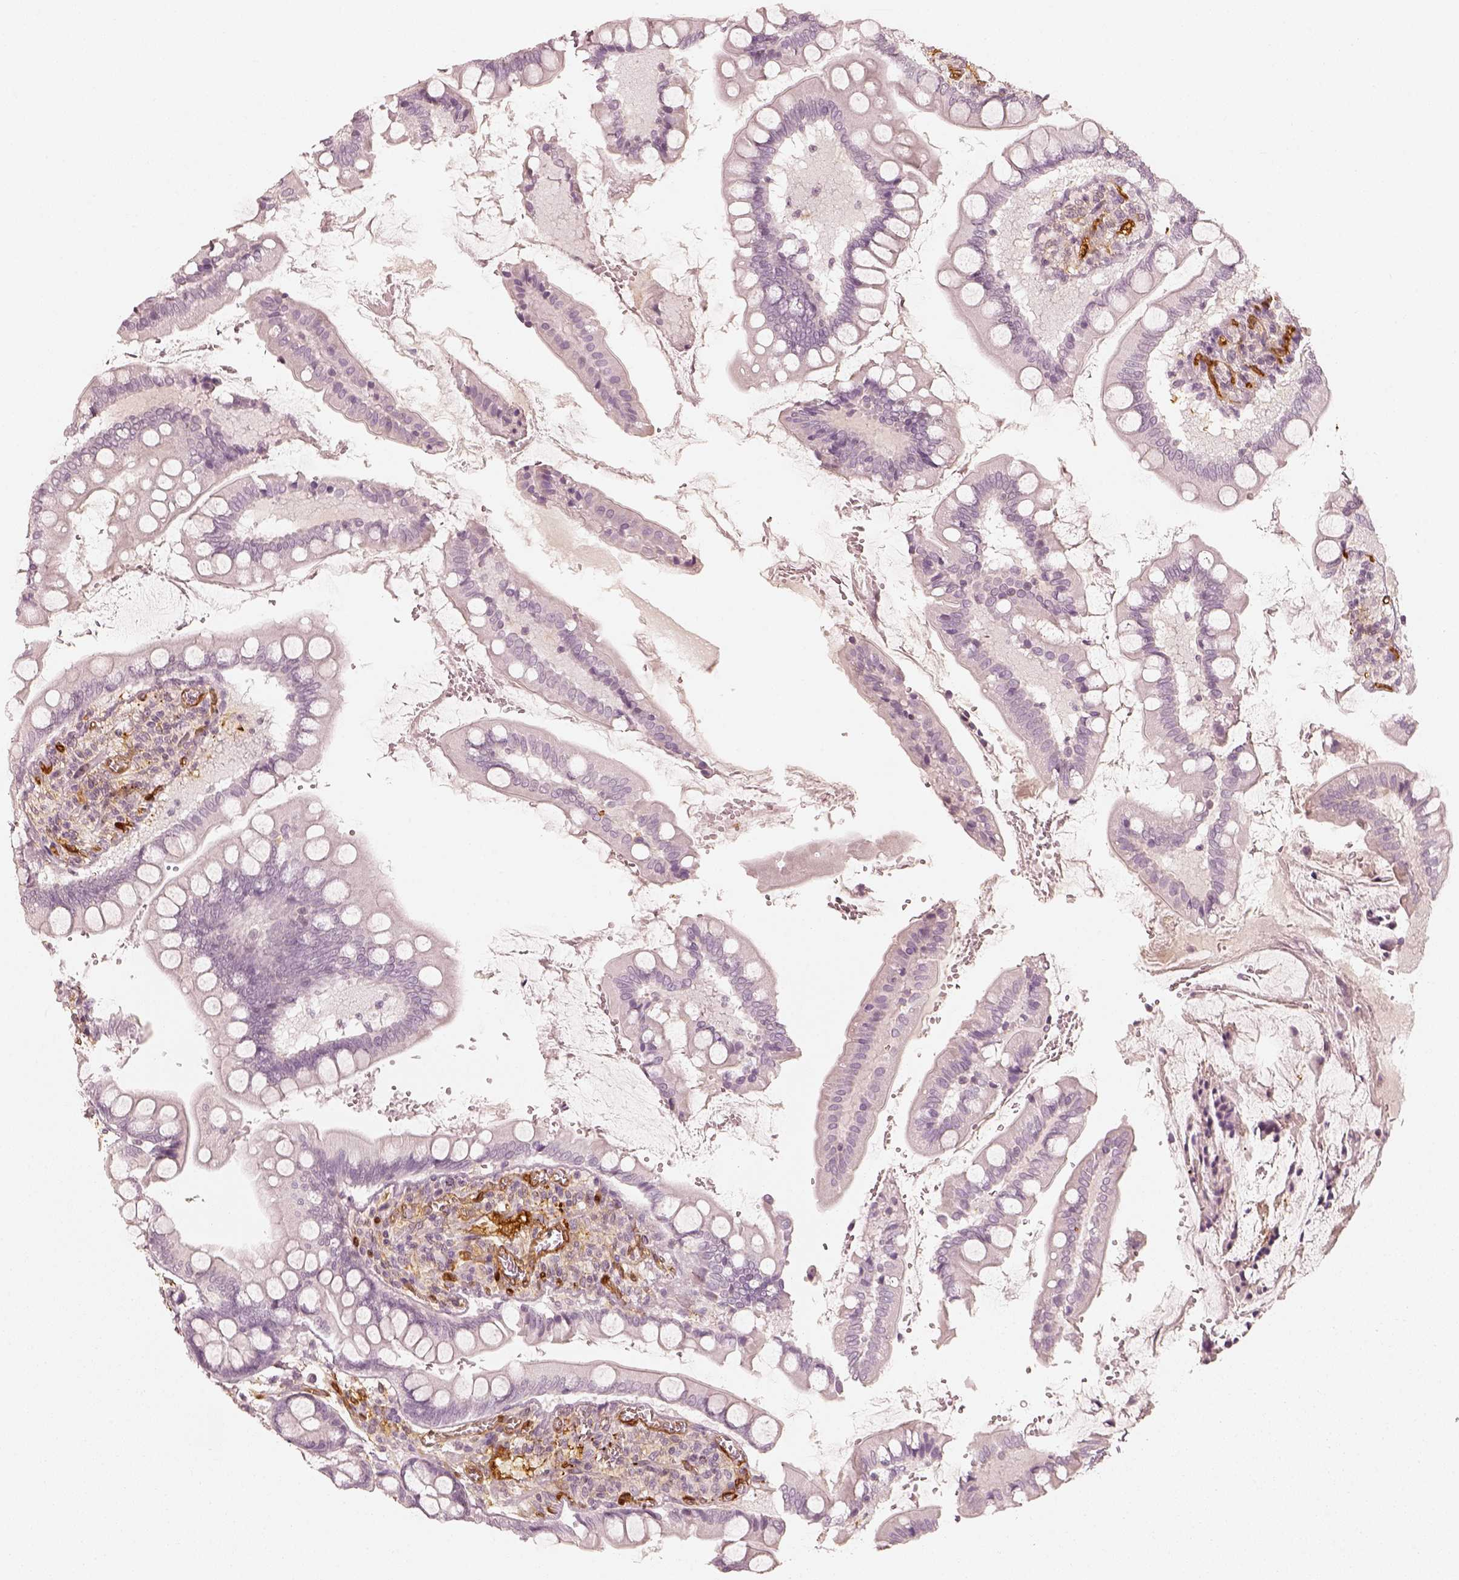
{"staining": {"intensity": "negative", "quantity": "none", "location": "none"}, "tissue": "small intestine", "cell_type": "Glandular cells", "image_type": "normal", "snomed": [{"axis": "morphology", "description": "Normal tissue, NOS"}, {"axis": "topography", "description": "Small intestine"}], "caption": "The histopathology image exhibits no staining of glandular cells in normal small intestine.", "gene": "FSCN1", "patient": {"sex": "female", "age": 56}}